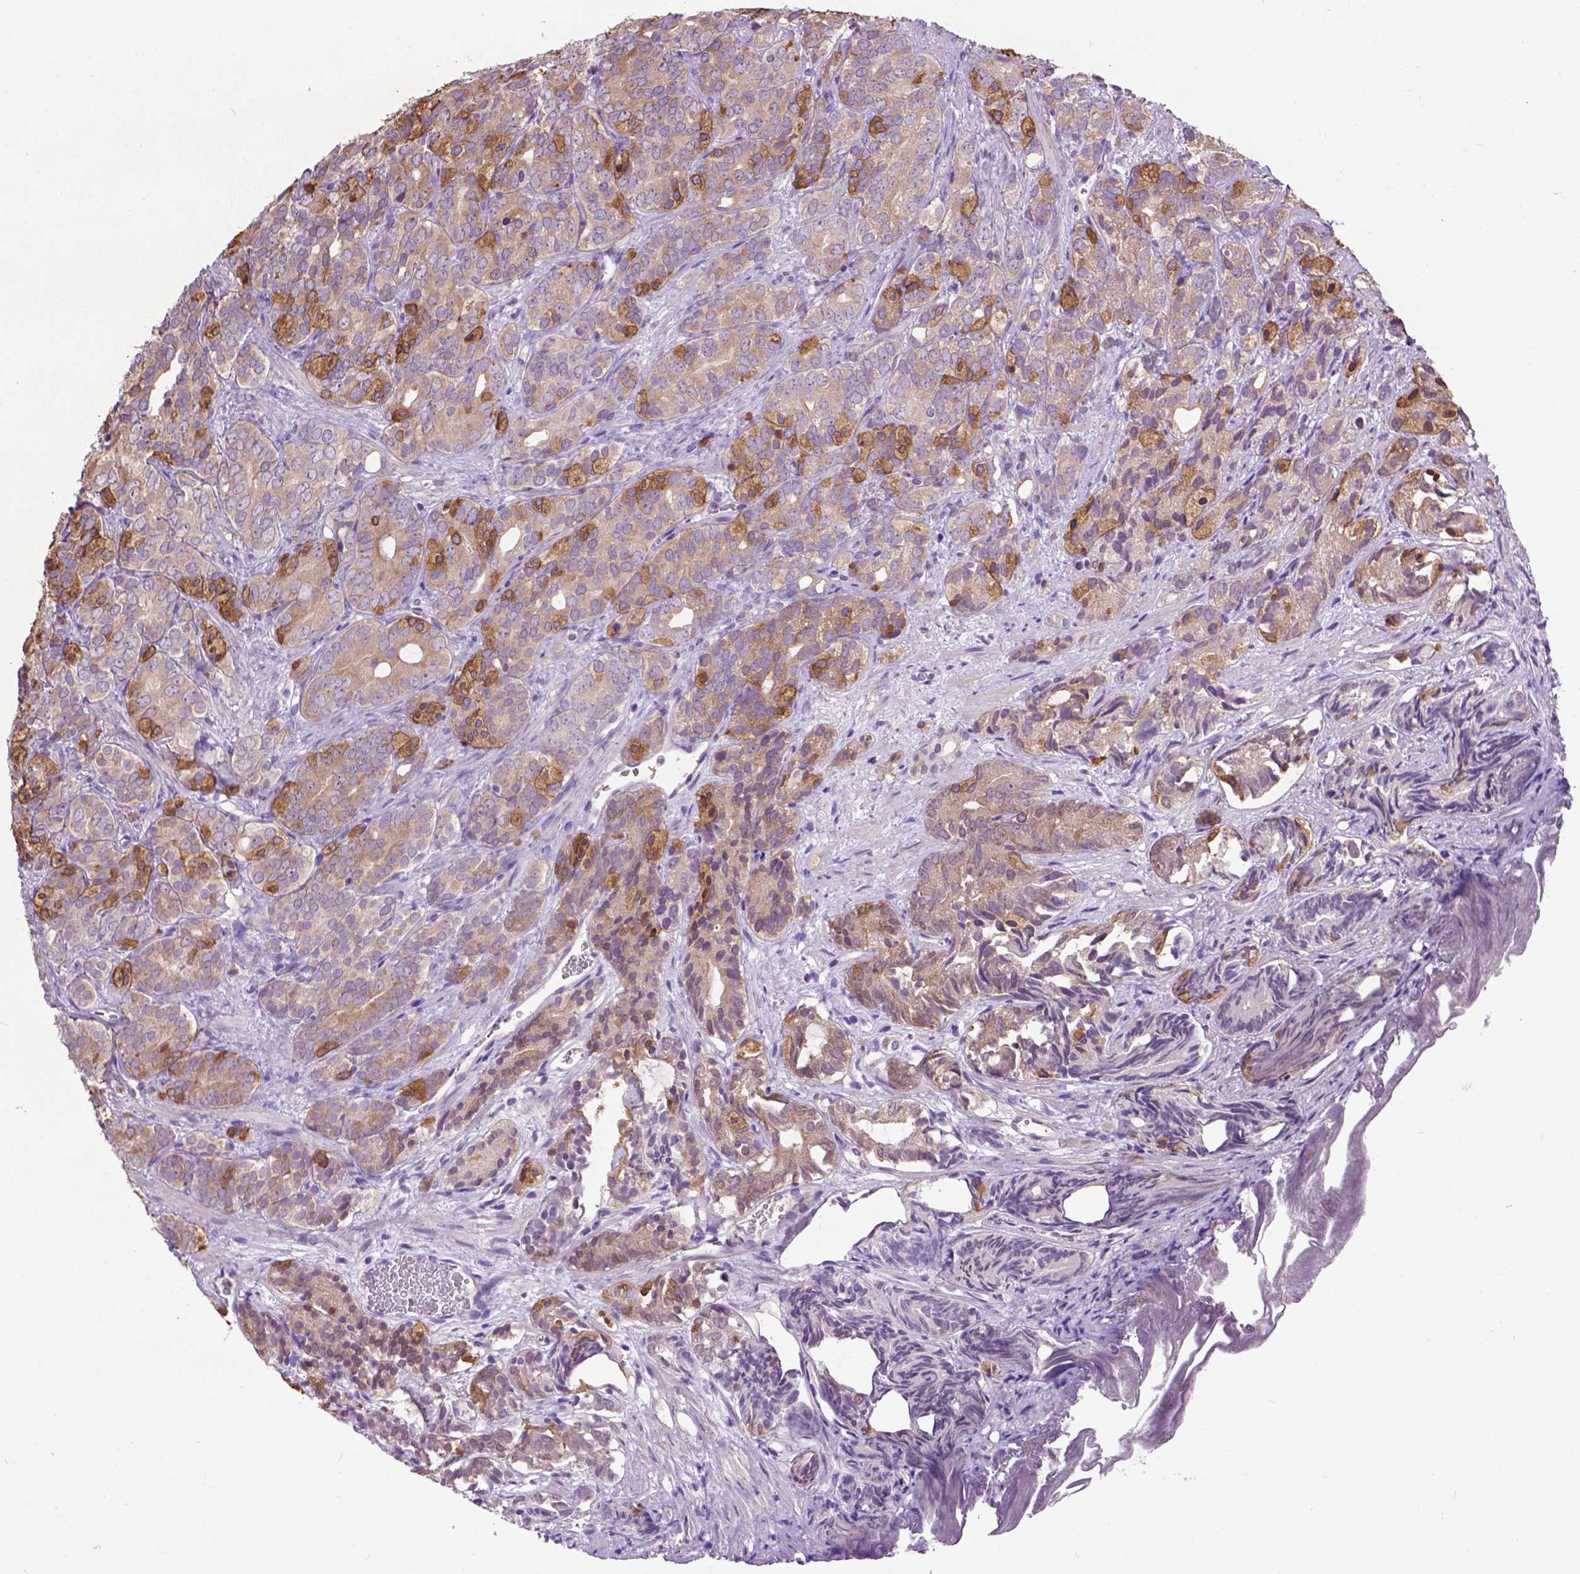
{"staining": {"intensity": "moderate", "quantity": "25%-75%", "location": "cytoplasmic/membranous"}, "tissue": "prostate cancer", "cell_type": "Tumor cells", "image_type": "cancer", "snomed": [{"axis": "morphology", "description": "Adenocarcinoma, High grade"}, {"axis": "topography", "description": "Prostate"}], "caption": "Human prostate cancer (high-grade adenocarcinoma) stained with a brown dye demonstrates moderate cytoplasmic/membranous positive staining in about 25%-75% of tumor cells.", "gene": "MAPT", "patient": {"sex": "male", "age": 84}}